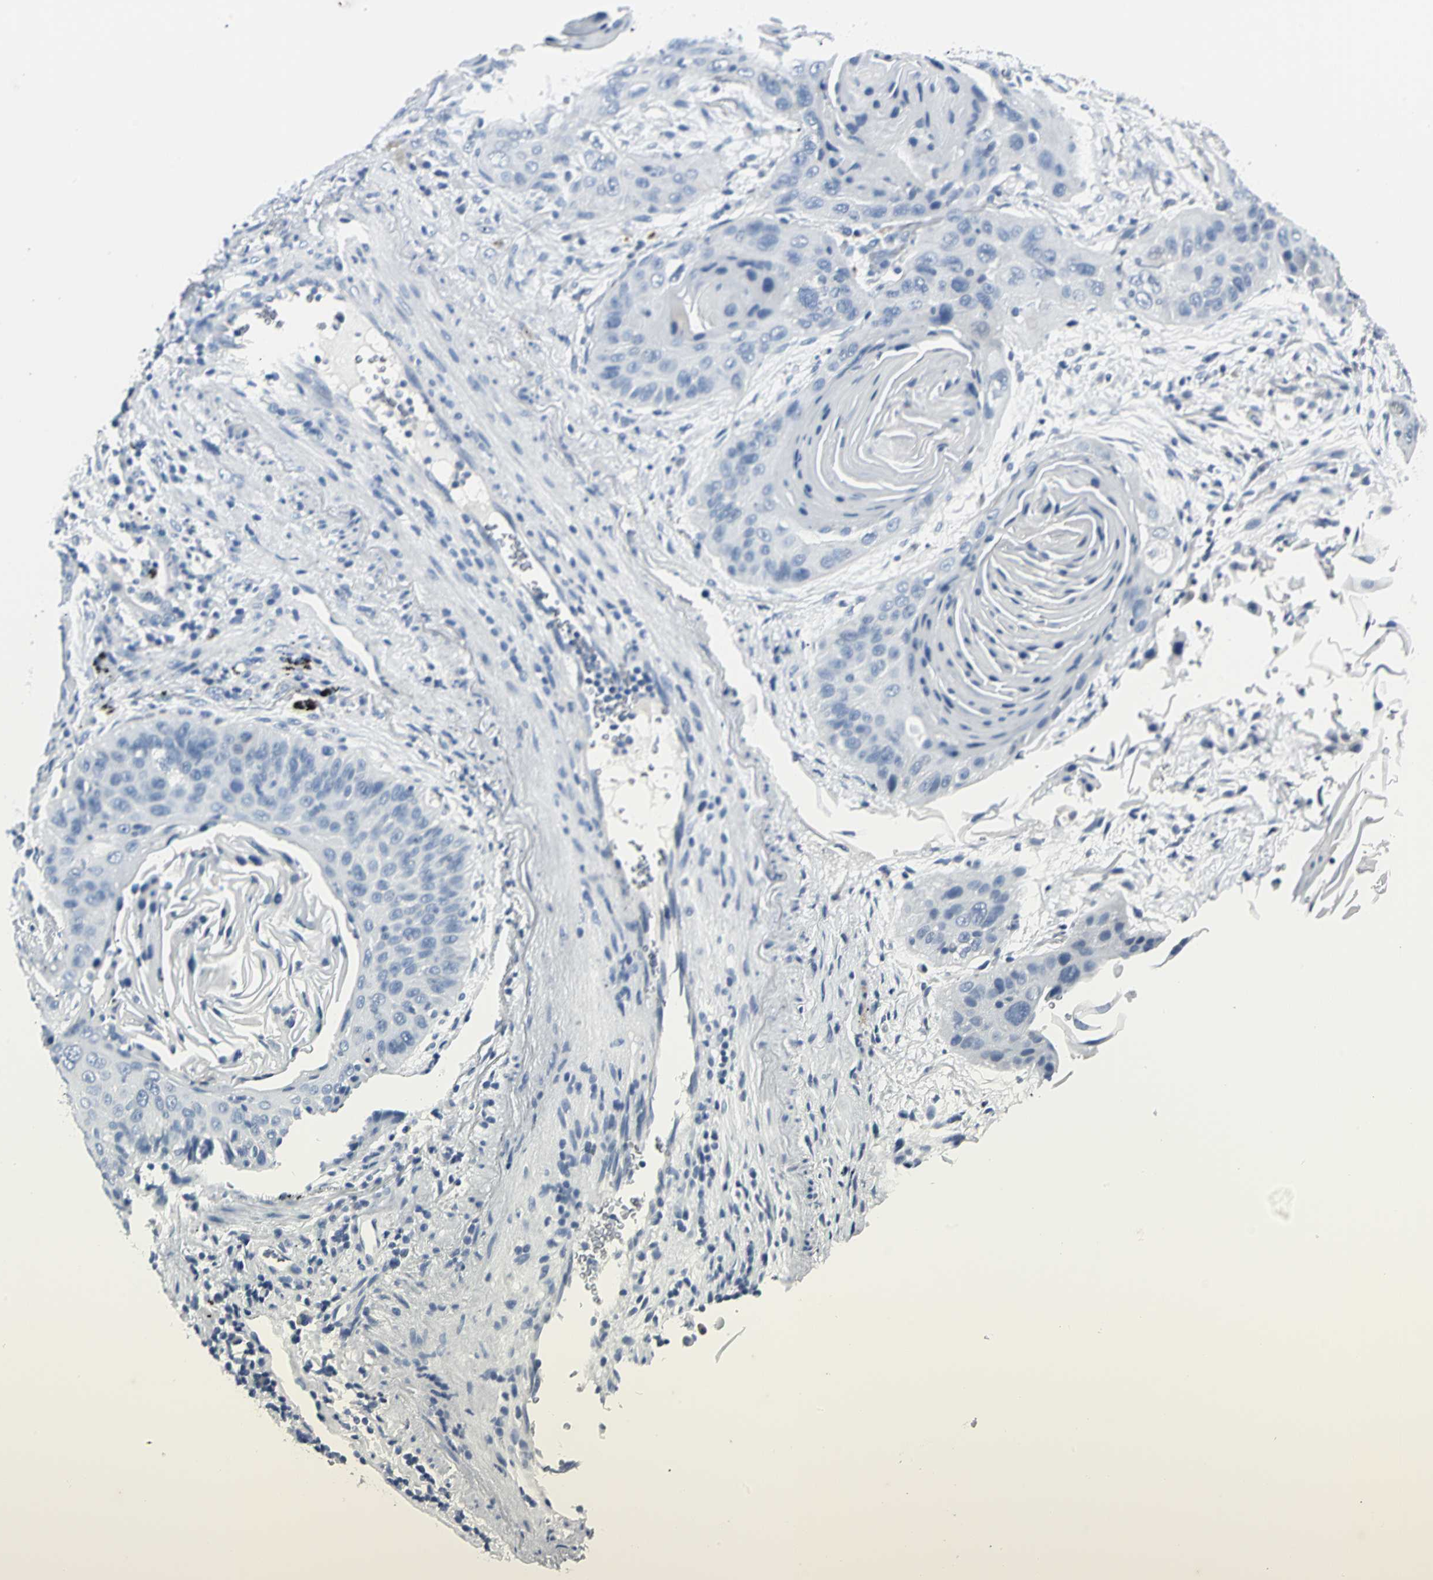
{"staining": {"intensity": "negative", "quantity": "none", "location": "none"}, "tissue": "lung cancer", "cell_type": "Tumor cells", "image_type": "cancer", "snomed": [{"axis": "morphology", "description": "Squamous cell carcinoma, NOS"}, {"axis": "topography", "description": "Lung"}], "caption": "DAB immunohistochemical staining of human lung cancer exhibits no significant positivity in tumor cells.", "gene": "RIPOR1", "patient": {"sex": "female", "age": 67}}